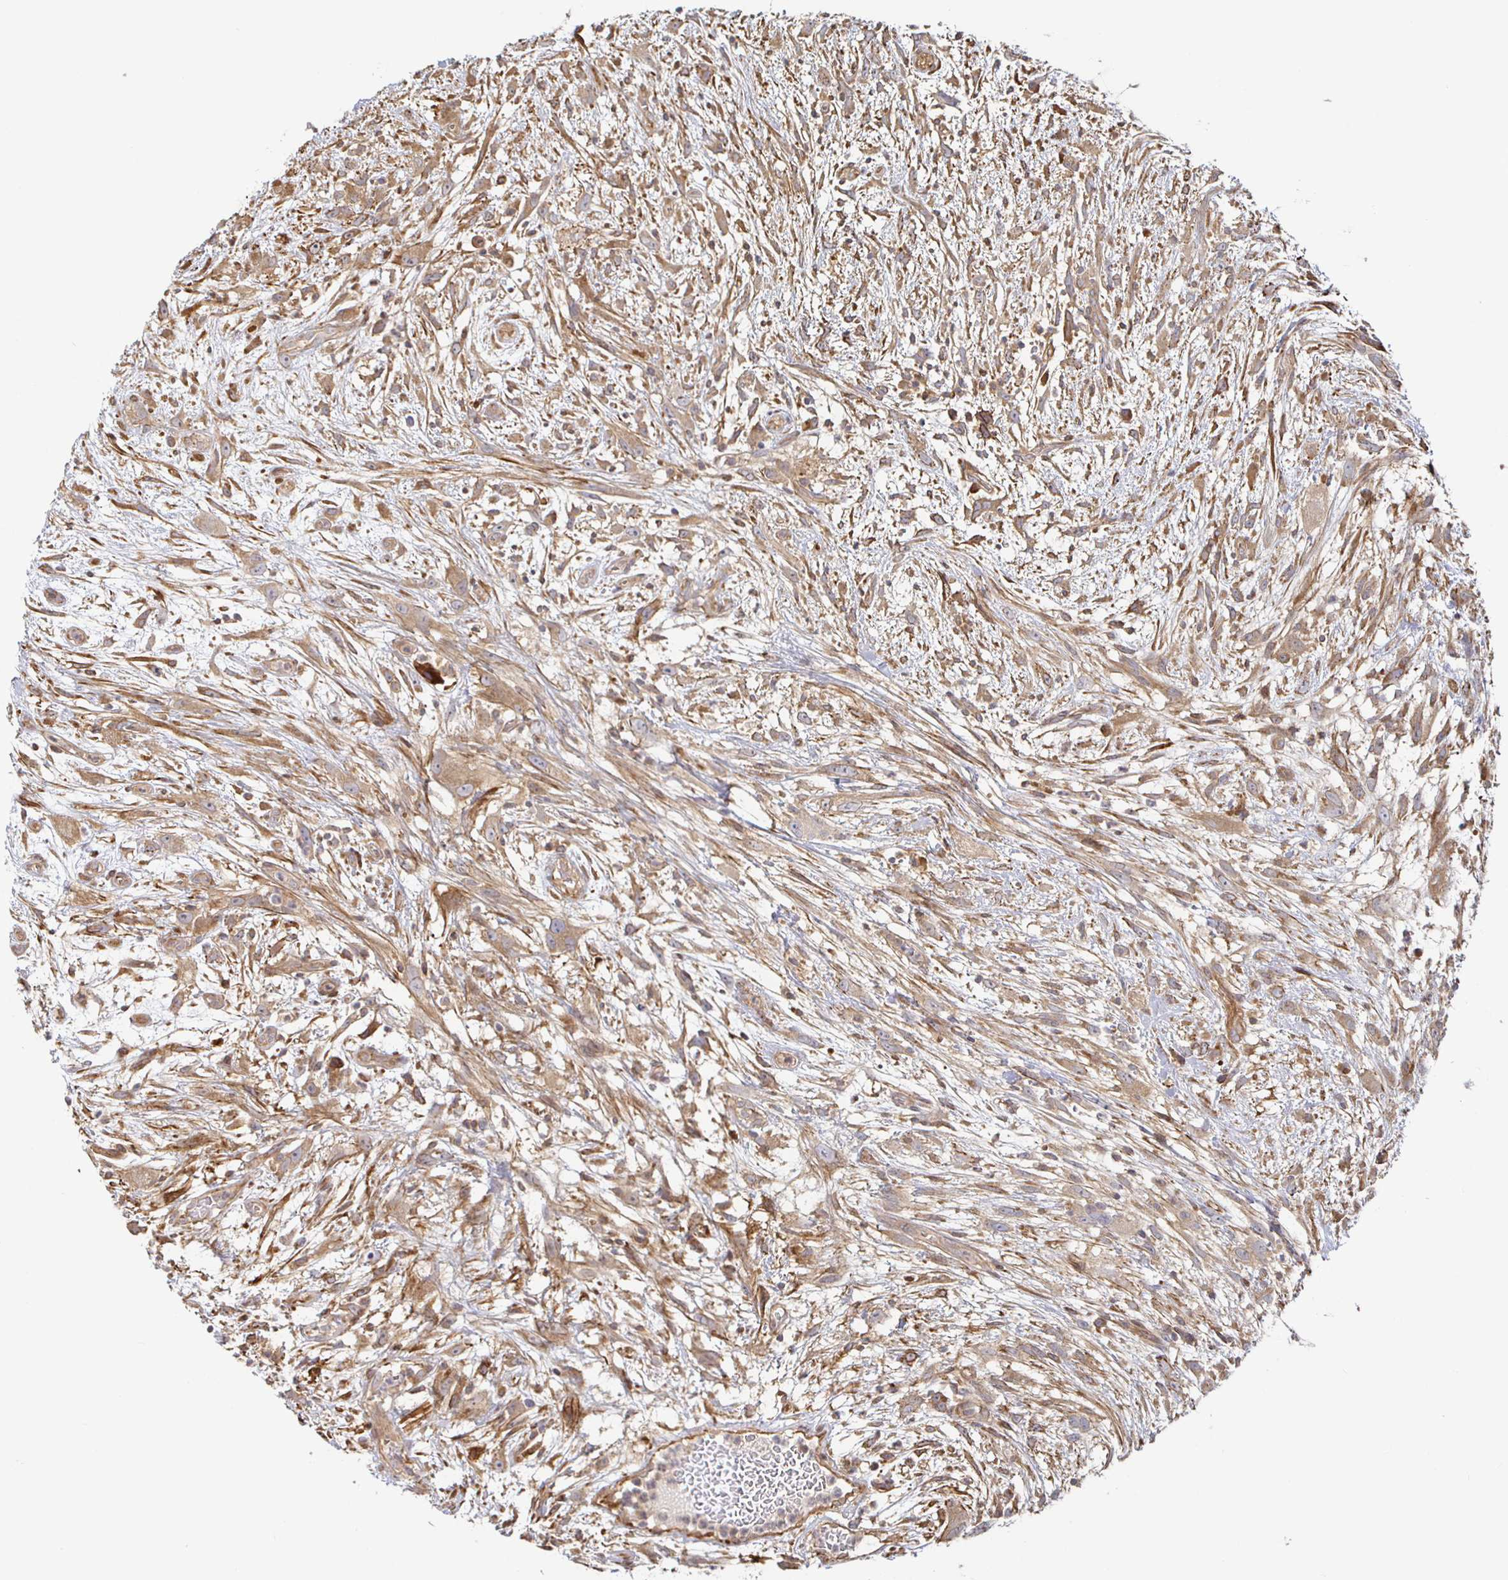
{"staining": {"intensity": "moderate", "quantity": ">75%", "location": "cytoplasmic/membranous"}, "tissue": "head and neck cancer", "cell_type": "Tumor cells", "image_type": "cancer", "snomed": [{"axis": "morphology", "description": "Squamous cell carcinoma, NOS"}, {"axis": "topography", "description": "Head-Neck"}], "caption": "Head and neck cancer (squamous cell carcinoma) stained with a brown dye shows moderate cytoplasmic/membranous positive expression in approximately >75% of tumor cells.", "gene": "STRAP", "patient": {"sex": "male", "age": 65}}